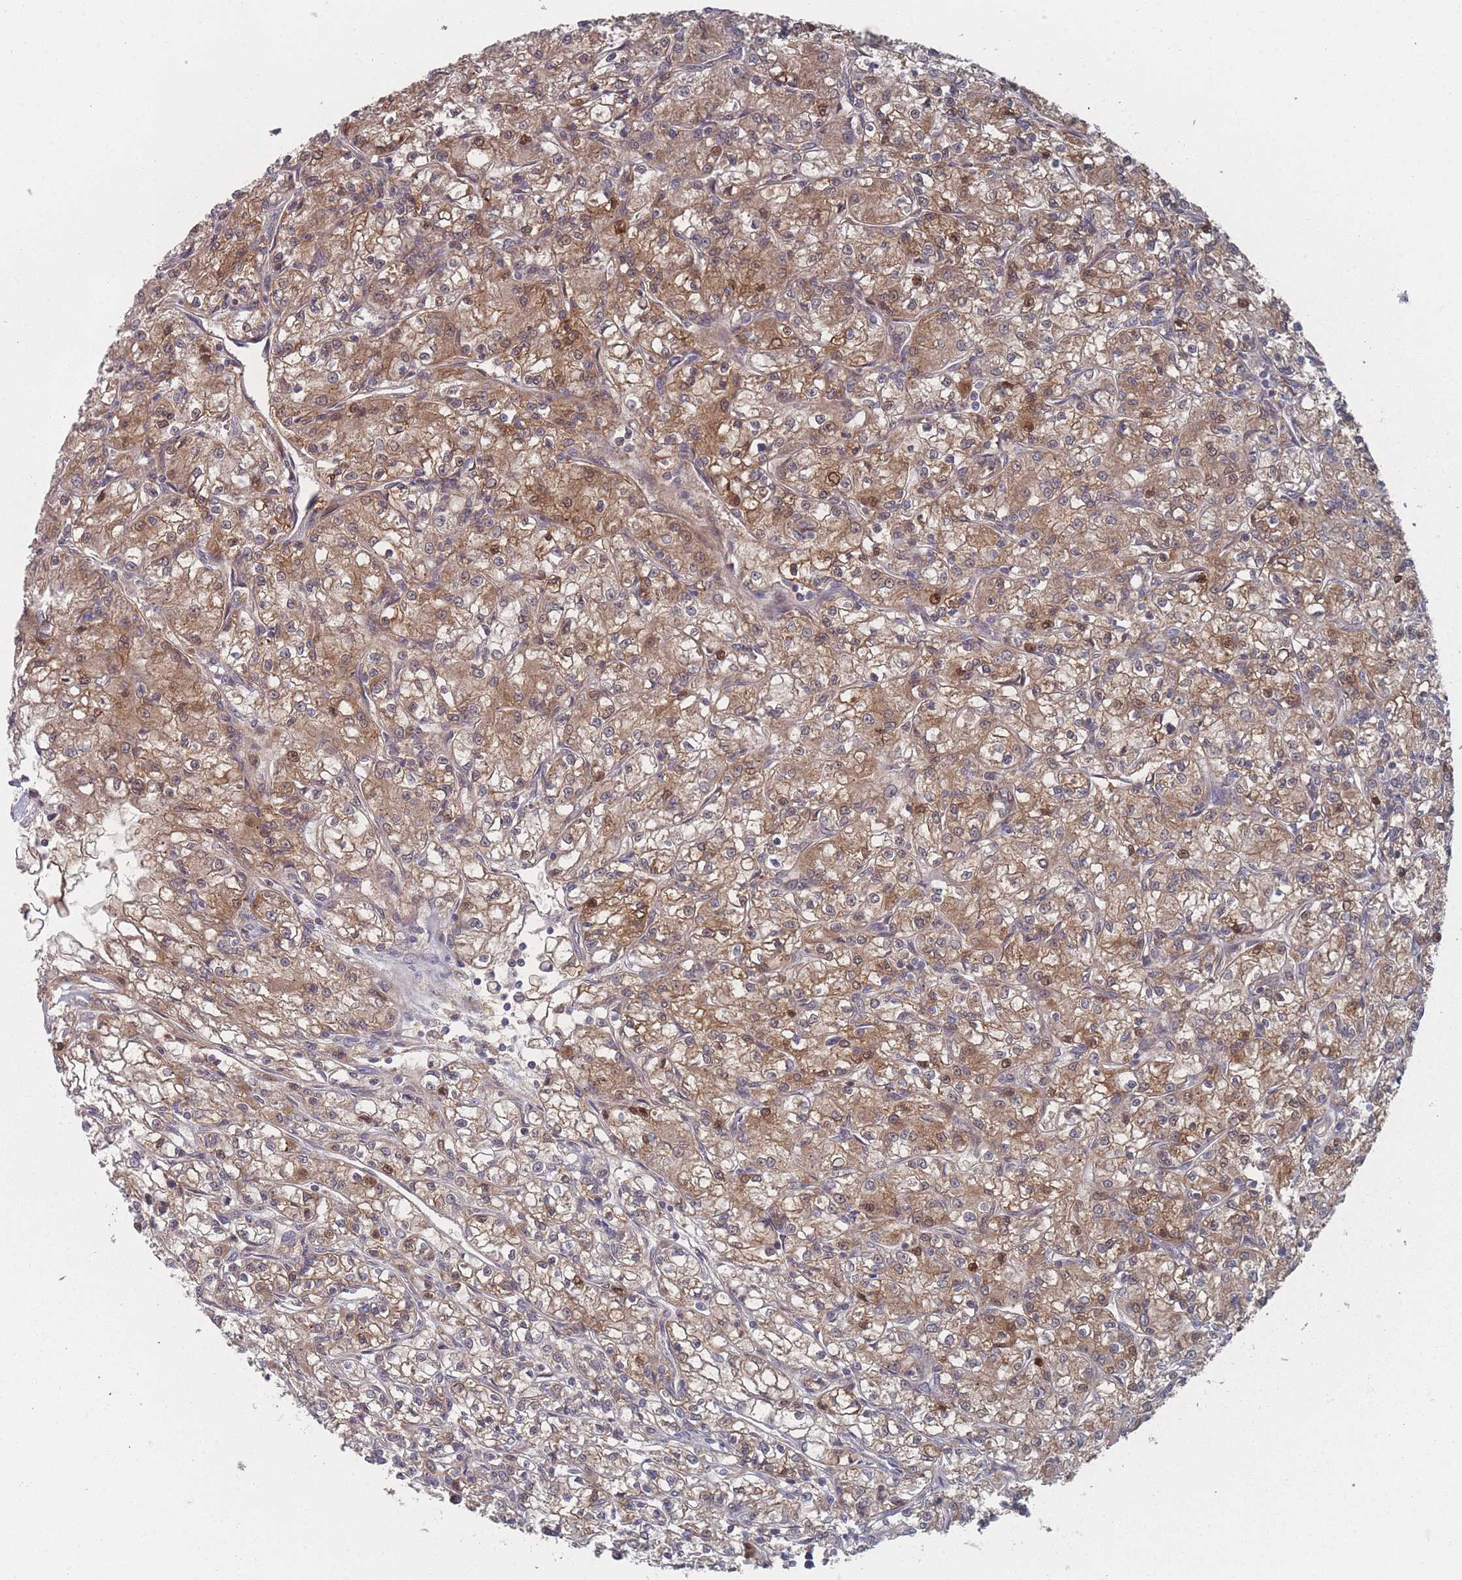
{"staining": {"intensity": "moderate", "quantity": ">75%", "location": "cytoplasmic/membranous"}, "tissue": "renal cancer", "cell_type": "Tumor cells", "image_type": "cancer", "snomed": [{"axis": "morphology", "description": "Adenocarcinoma, NOS"}, {"axis": "topography", "description": "Kidney"}], "caption": "A high-resolution photomicrograph shows immunohistochemistry (IHC) staining of renal adenocarcinoma, which demonstrates moderate cytoplasmic/membranous staining in about >75% of tumor cells.", "gene": "TBC1D25", "patient": {"sex": "female", "age": 59}}